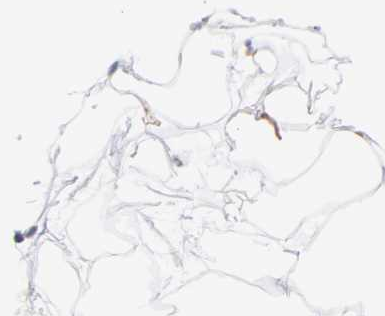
{"staining": {"intensity": "weak", "quantity": ">75%", "location": "cytoplasmic/membranous"}, "tissue": "adipose tissue", "cell_type": "Adipocytes", "image_type": "normal", "snomed": [{"axis": "morphology", "description": "Normal tissue, NOS"}, {"axis": "topography", "description": "Breast"}], "caption": "Immunohistochemistry of normal human adipose tissue demonstrates low levels of weak cytoplasmic/membranous staining in approximately >75% of adipocytes.", "gene": "PLEC", "patient": {"sex": "female", "age": 22}}